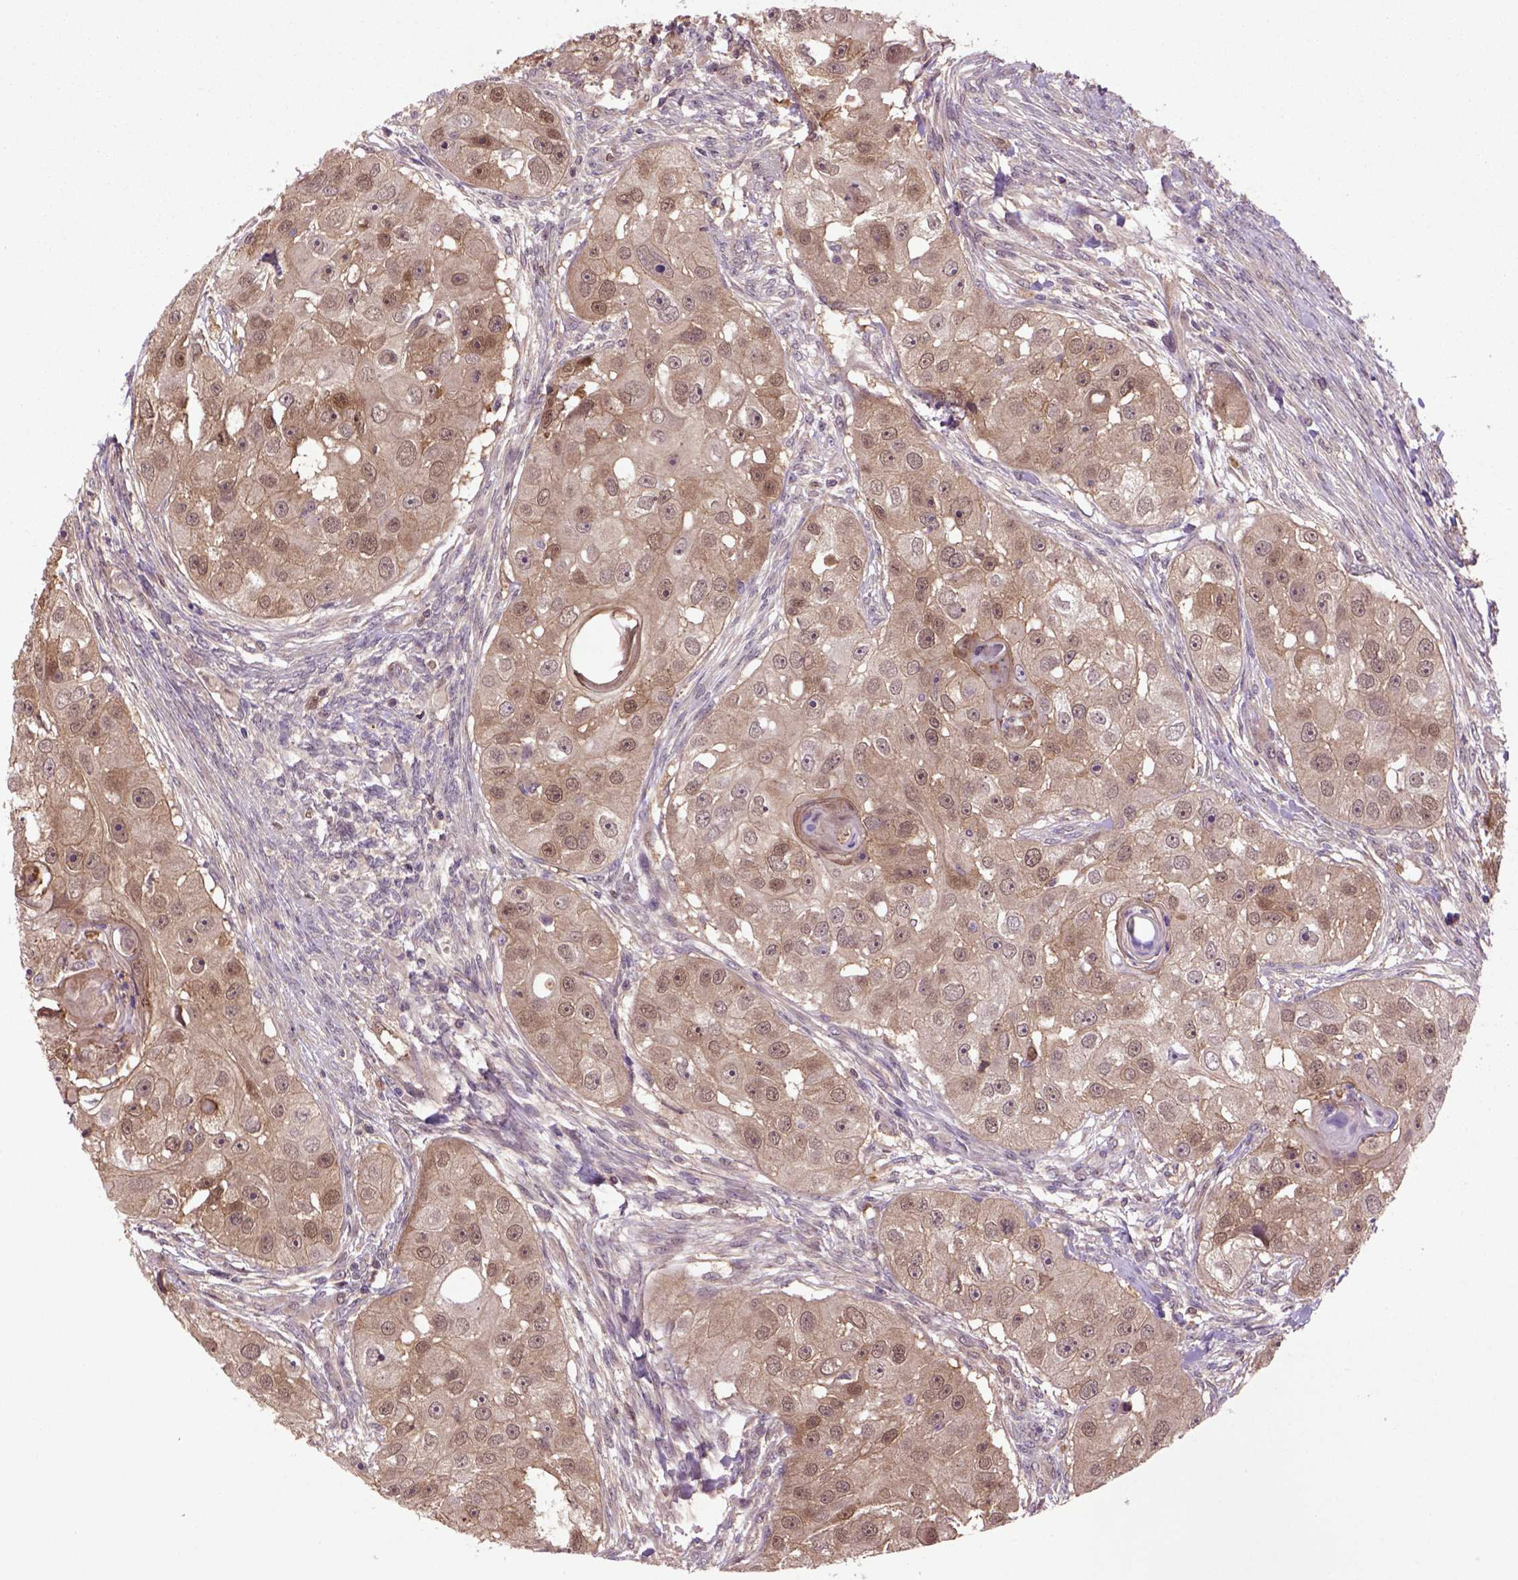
{"staining": {"intensity": "moderate", "quantity": "25%-75%", "location": "cytoplasmic/membranous,nuclear"}, "tissue": "head and neck cancer", "cell_type": "Tumor cells", "image_type": "cancer", "snomed": [{"axis": "morphology", "description": "Squamous cell carcinoma, NOS"}, {"axis": "topography", "description": "Head-Neck"}], "caption": "This is a photomicrograph of IHC staining of head and neck cancer, which shows moderate staining in the cytoplasmic/membranous and nuclear of tumor cells.", "gene": "HSPBP1", "patient": {"sex": "male", "age": 51}}